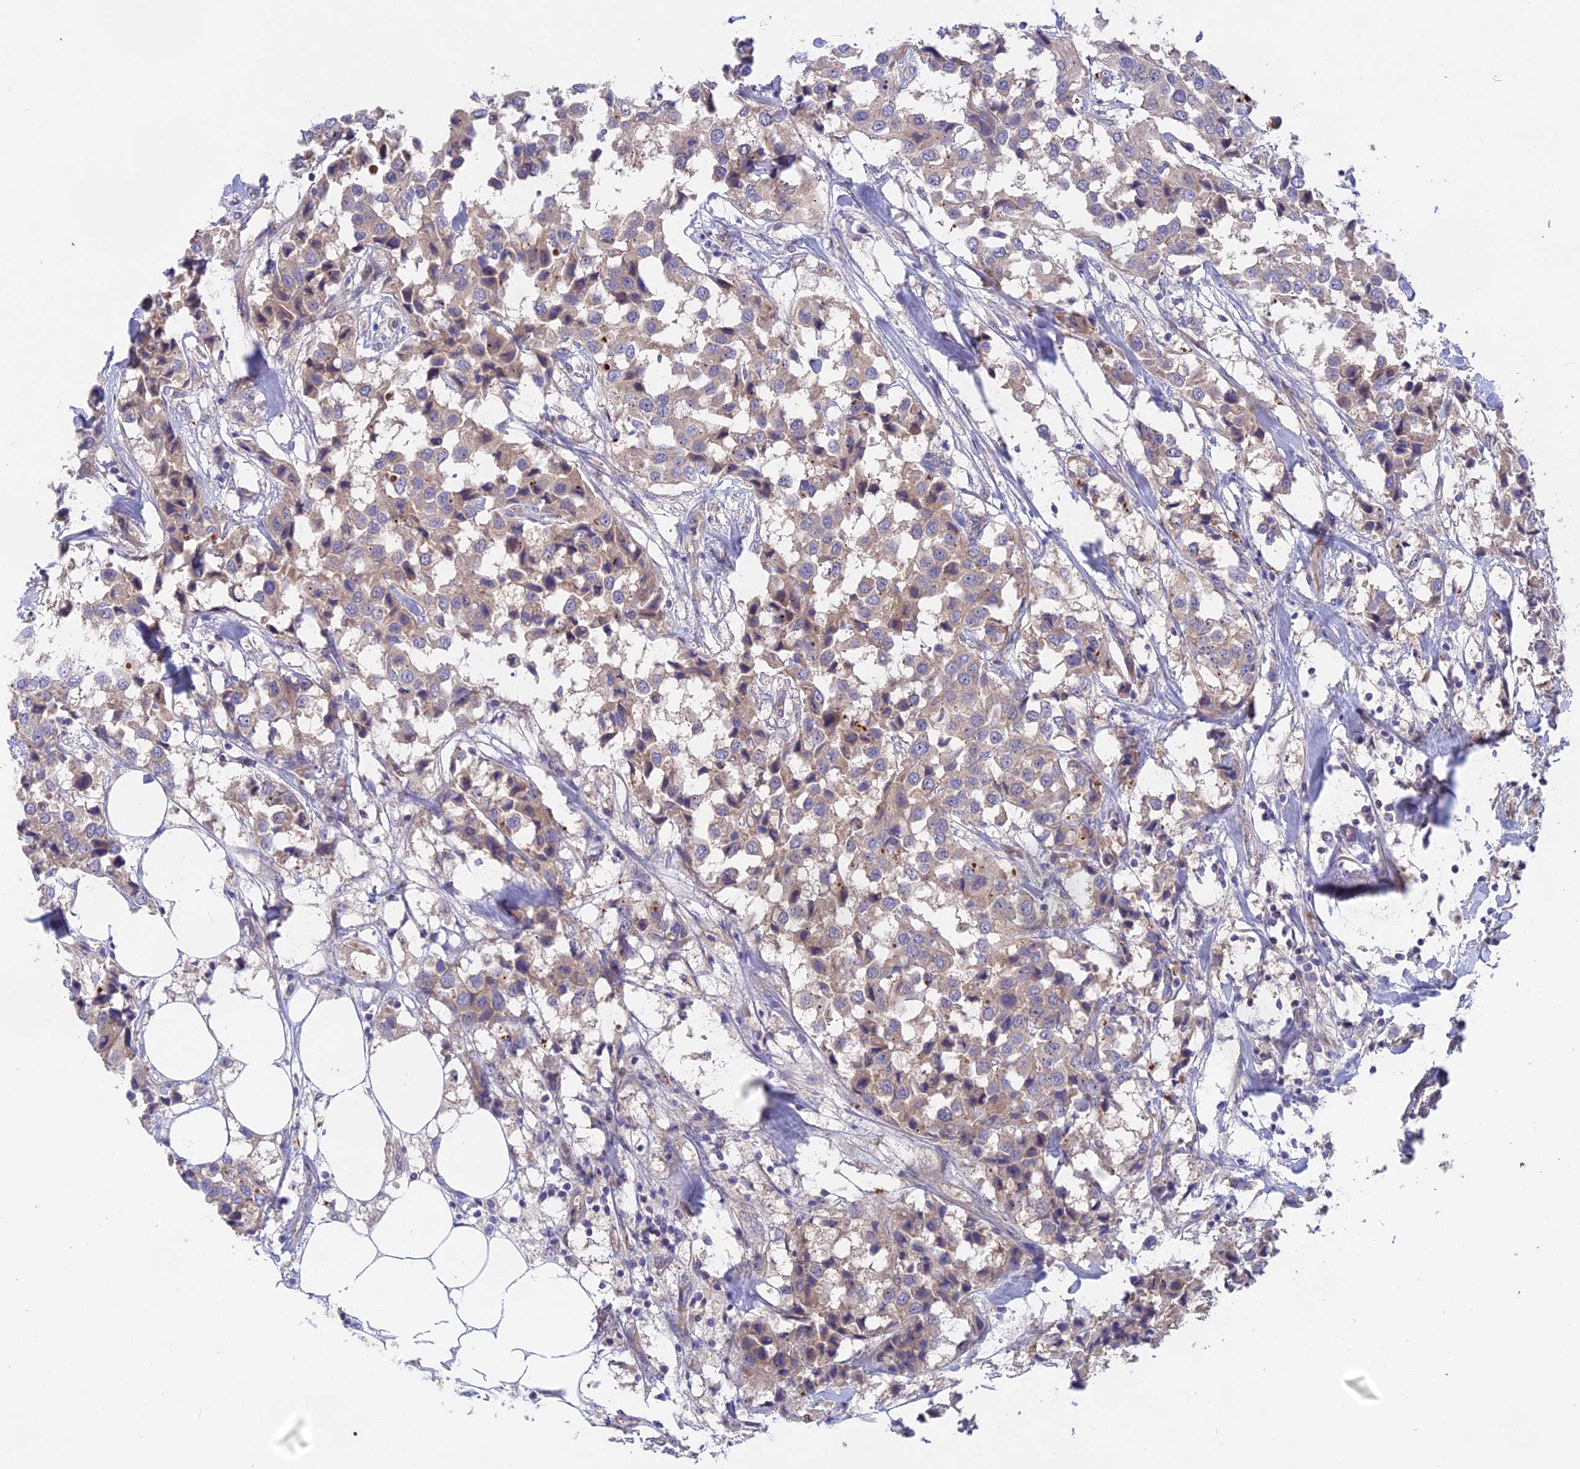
{"staining": {"intensity": "weak", "quantity": "25%-75%", "location": "cytoplasmic/membranous"}, "tissue": "breast cancer", "cell_type": "Tumor cells", "image_type": "cancer", "snomed": [{"axis": "morphology", "description": "Duct carcinoma"}, {"axis": "topography", "description": "Breast"}], "caption": "Immunohistochemical staining of human infiltrating ductal carcinoma (breast) reveals low levels of weak cytoplasmic/membranous protein positivity in approximately 25%-75% of tumor cells. Using DAB (brown) and hematoxylin (blue) stains, captured at high magnification using brightfield microscopy.", "gene": "TENT4B", "patient": {"sex": "female", "age": 80}}